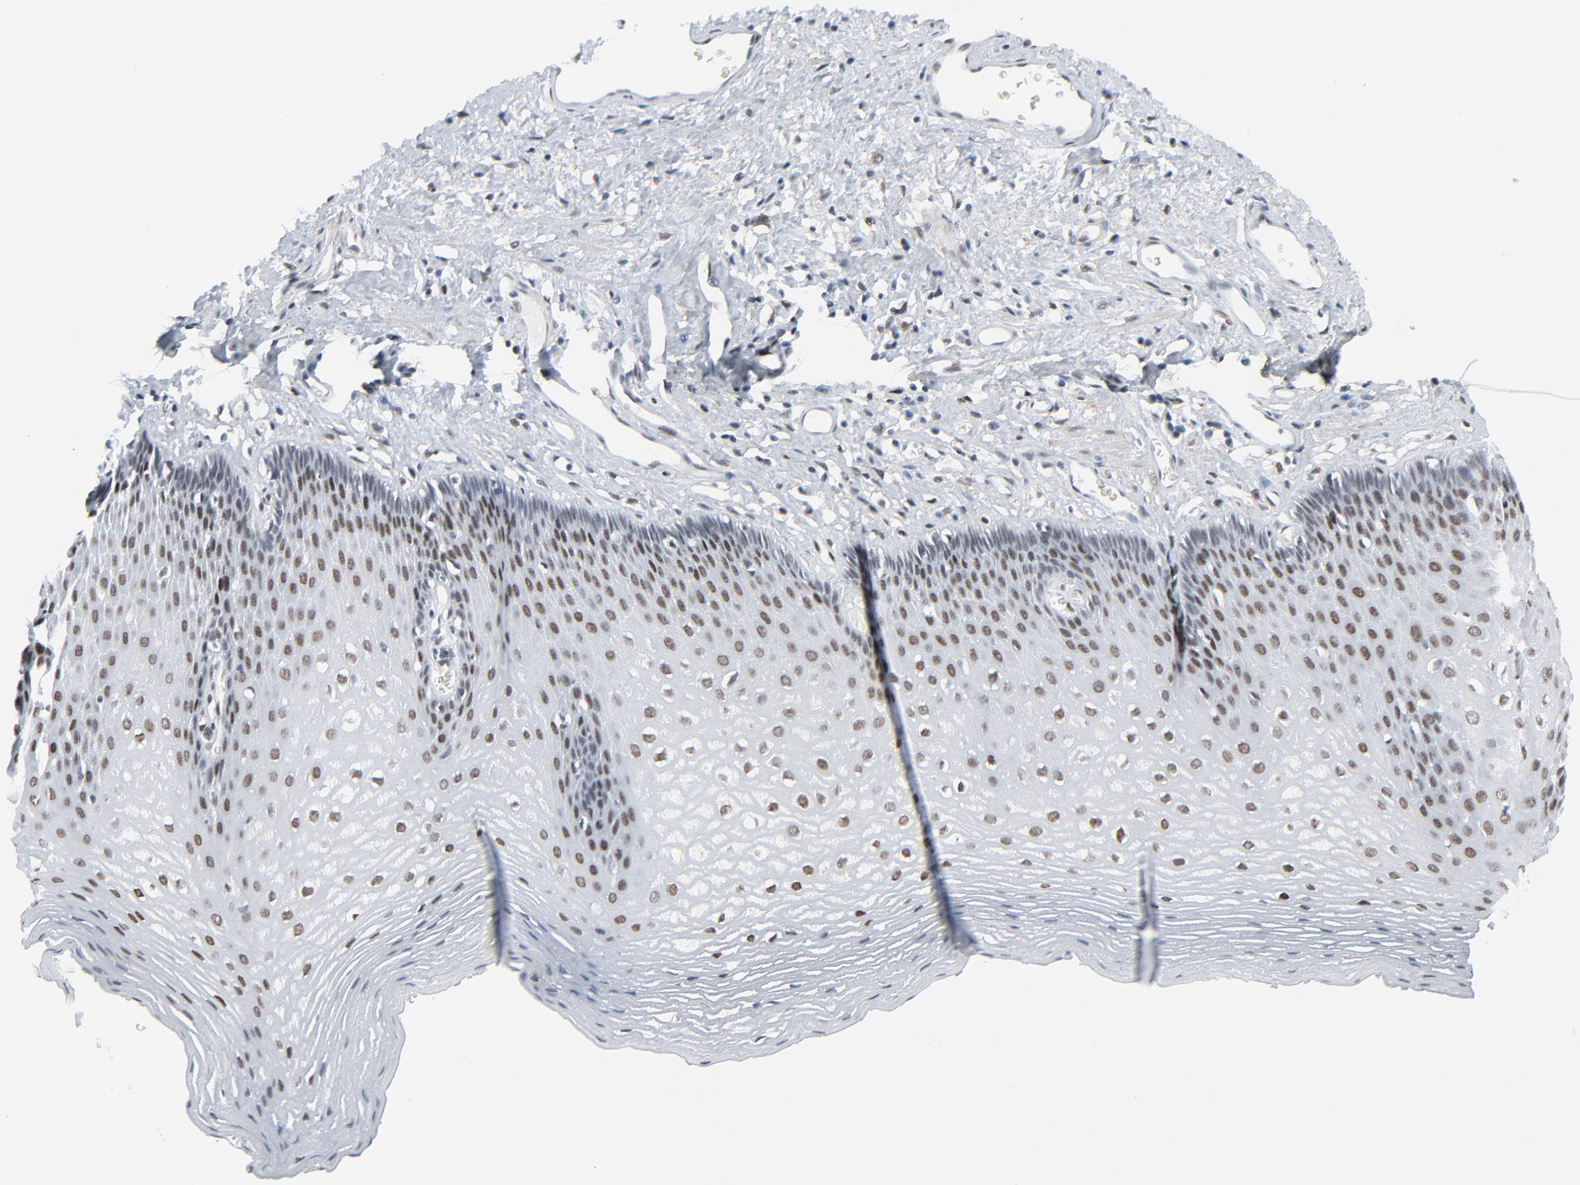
{"staining": {"intensity": "moderate", "quantity": ">75%", "location": "nuclear"}, "tissue": "esophagus", "cell_type": "Squamous epithelial cells", "image_type": "normal", "snomed": [{"axis": "morphology", "description": "Normal tissue, NOS"}, {"axis": "topography", "description": "Esophagus"}], "caption": "Immunohistochemical staining of benign human esophagus displays >75% levels of moderate nuclear protein staining in about >75% of squamous epithelial cells. (DAB (3,3'-diaminobenzidine) = brown stain, brightfield microscopy at high magnification).", "gene": "FBXO28", "patient": {"sex": "female", "age": 70}}